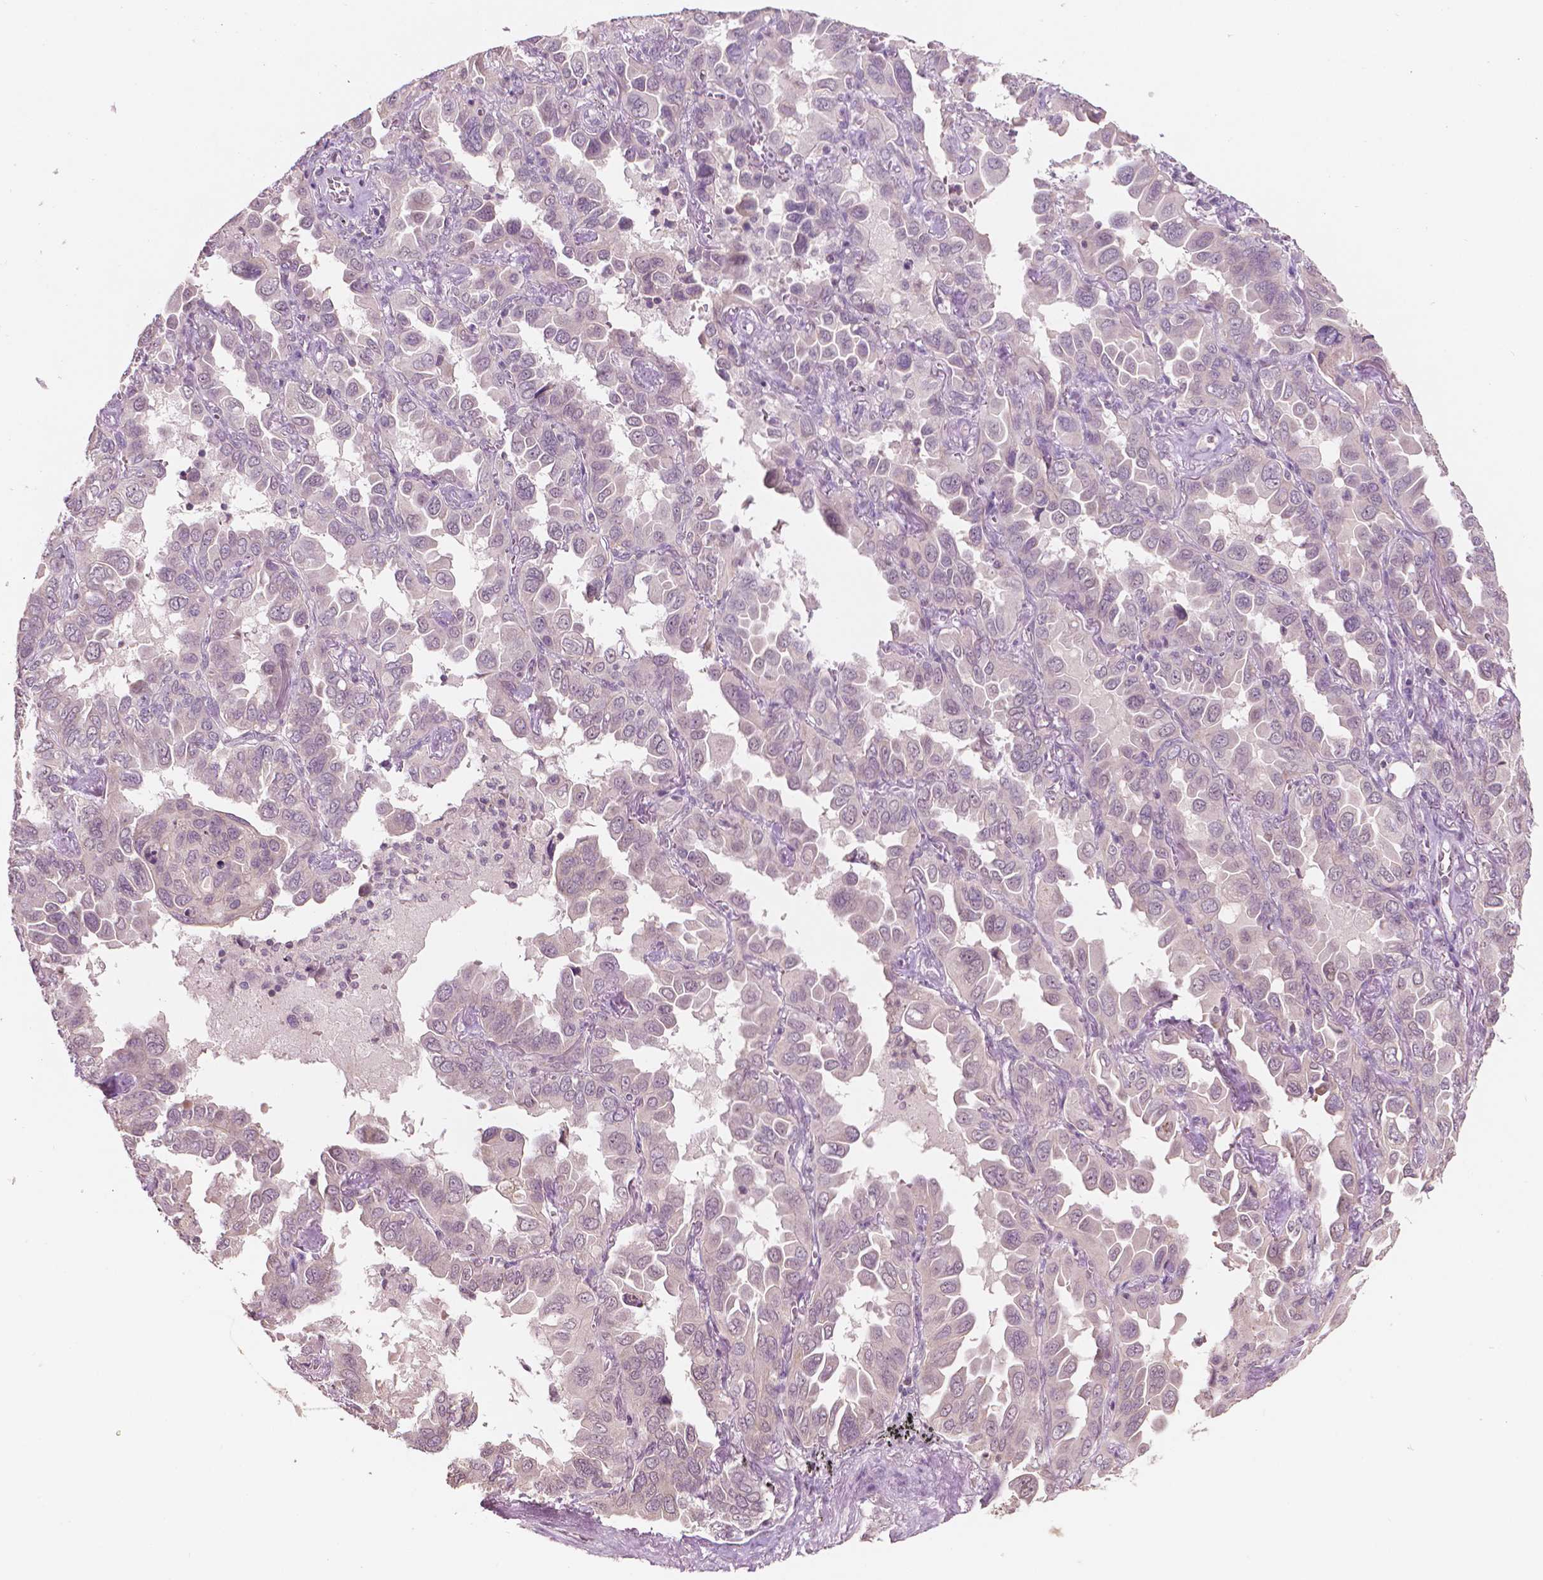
{"staining": {"intensity": "negative", "quantity": "none", "location": "none"}, "tissue": "lung cancer", "cell_type": "Tumor cells", "image_type": "cancer", "snomed": [{"axis": "morphology", "description": "Adenocarcinoma, NOS"}, {"axis": "topography", "description": "Lung"}], "caption": "DAB immunohistochemical staining of lung cancer (adenocarcinoma) displays no significant positivity in tumor cells. (DAB (3,3'-diaminobenzidine) immunohistochemistry (IHC) with hematoxylin counter stain).", "gene": "NOS1AP", "patient": {"sex": "male", "age": 64}}